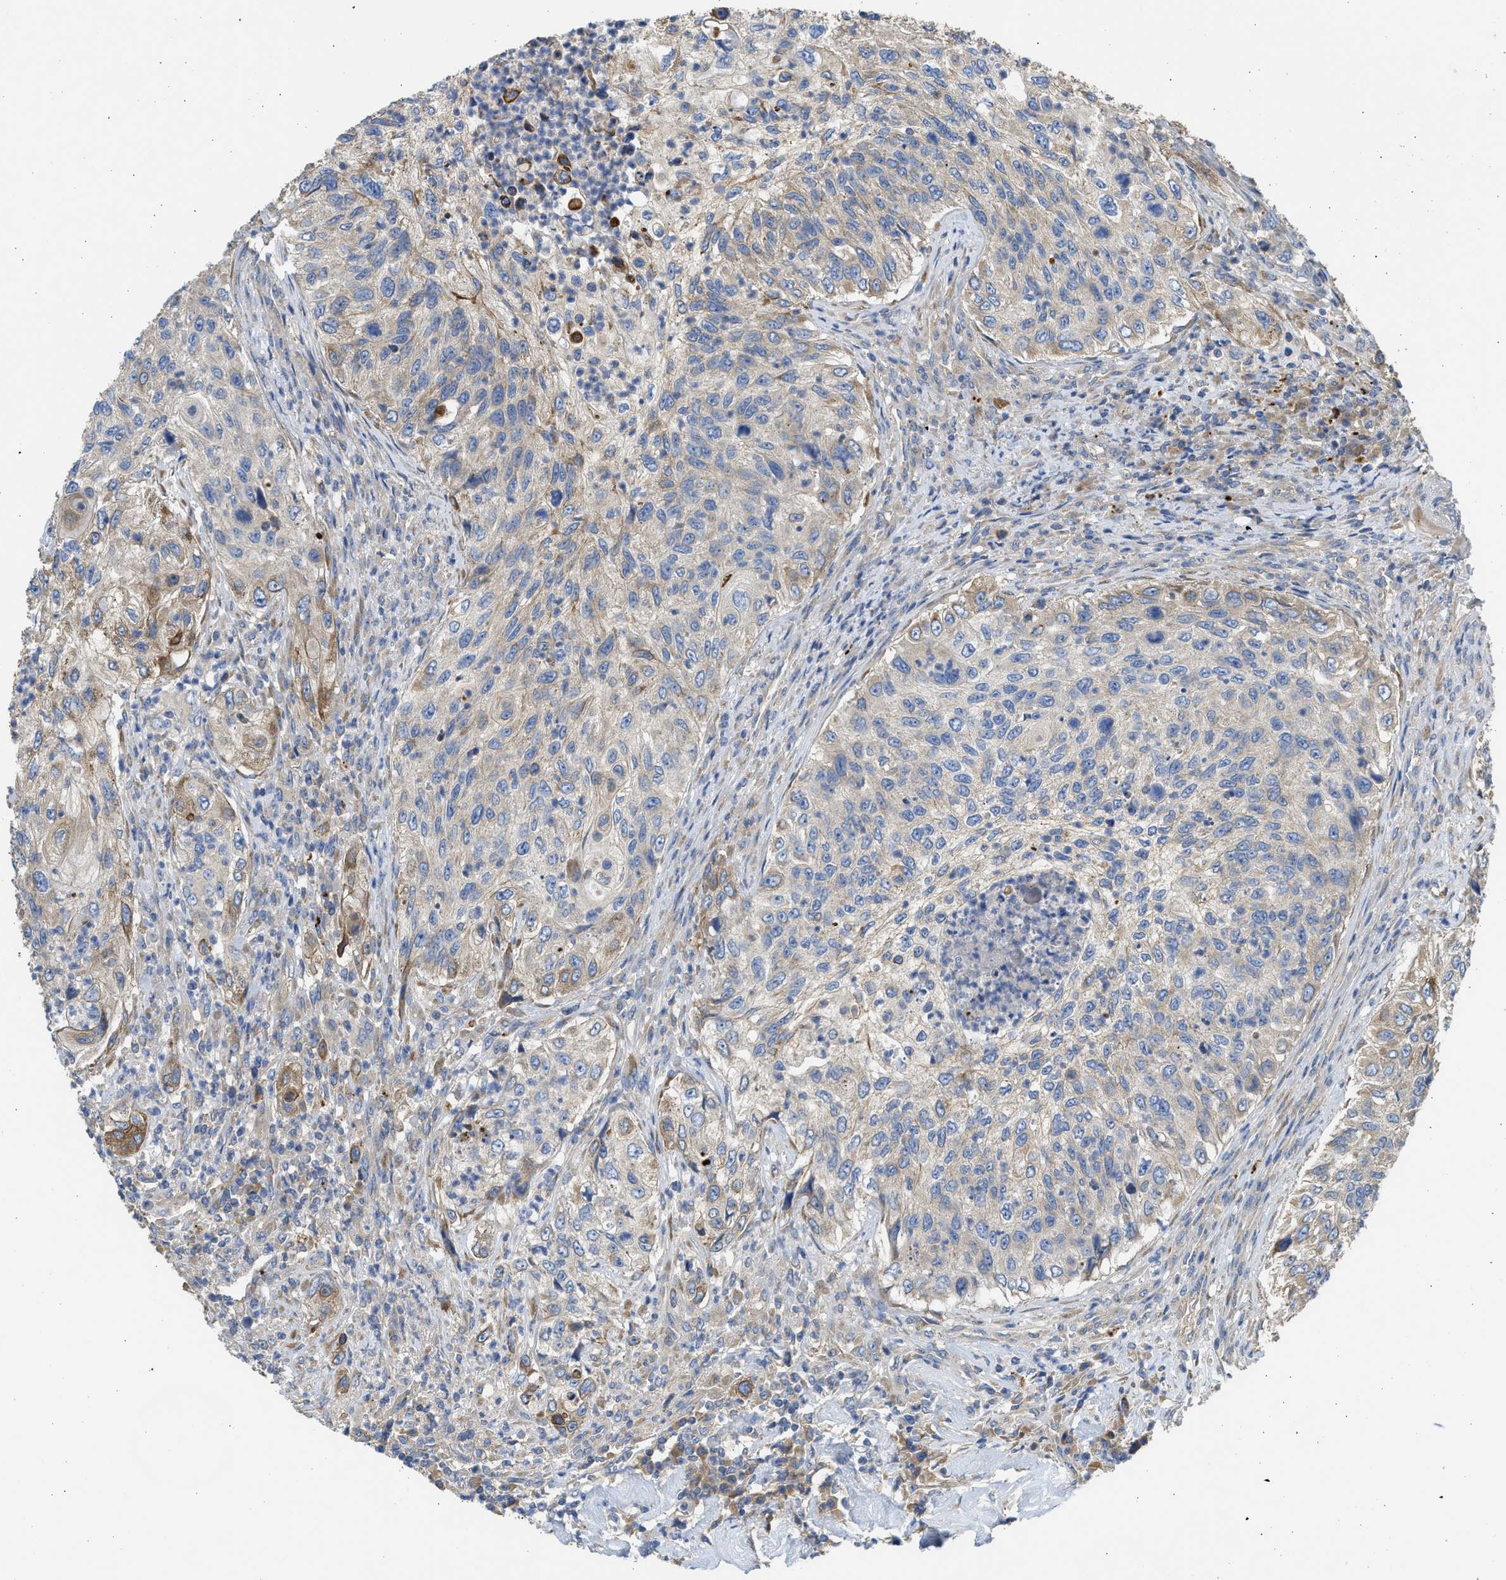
{"staining": {"intensity": "moderate", "quantity": "<25%", "location": "cytoplasmic/membranous"}, "tissue": "urothelial cancer", "cell_type": "Tumor cells", "image_type": "cancer", "snomed": [{"axis": "morphology", "description": "Urothelial carcinoma, High grade"}, {"axis": "topography", "description": "Urinary bladder"}], "caption": "Protein staining demonstrates moderate cytoplasmic/membranous staining in approximately <25% of tumor cells in urothelial cancer.", "gene": "CSRNP2", "patient": {"sex": "female", "age": 60}}